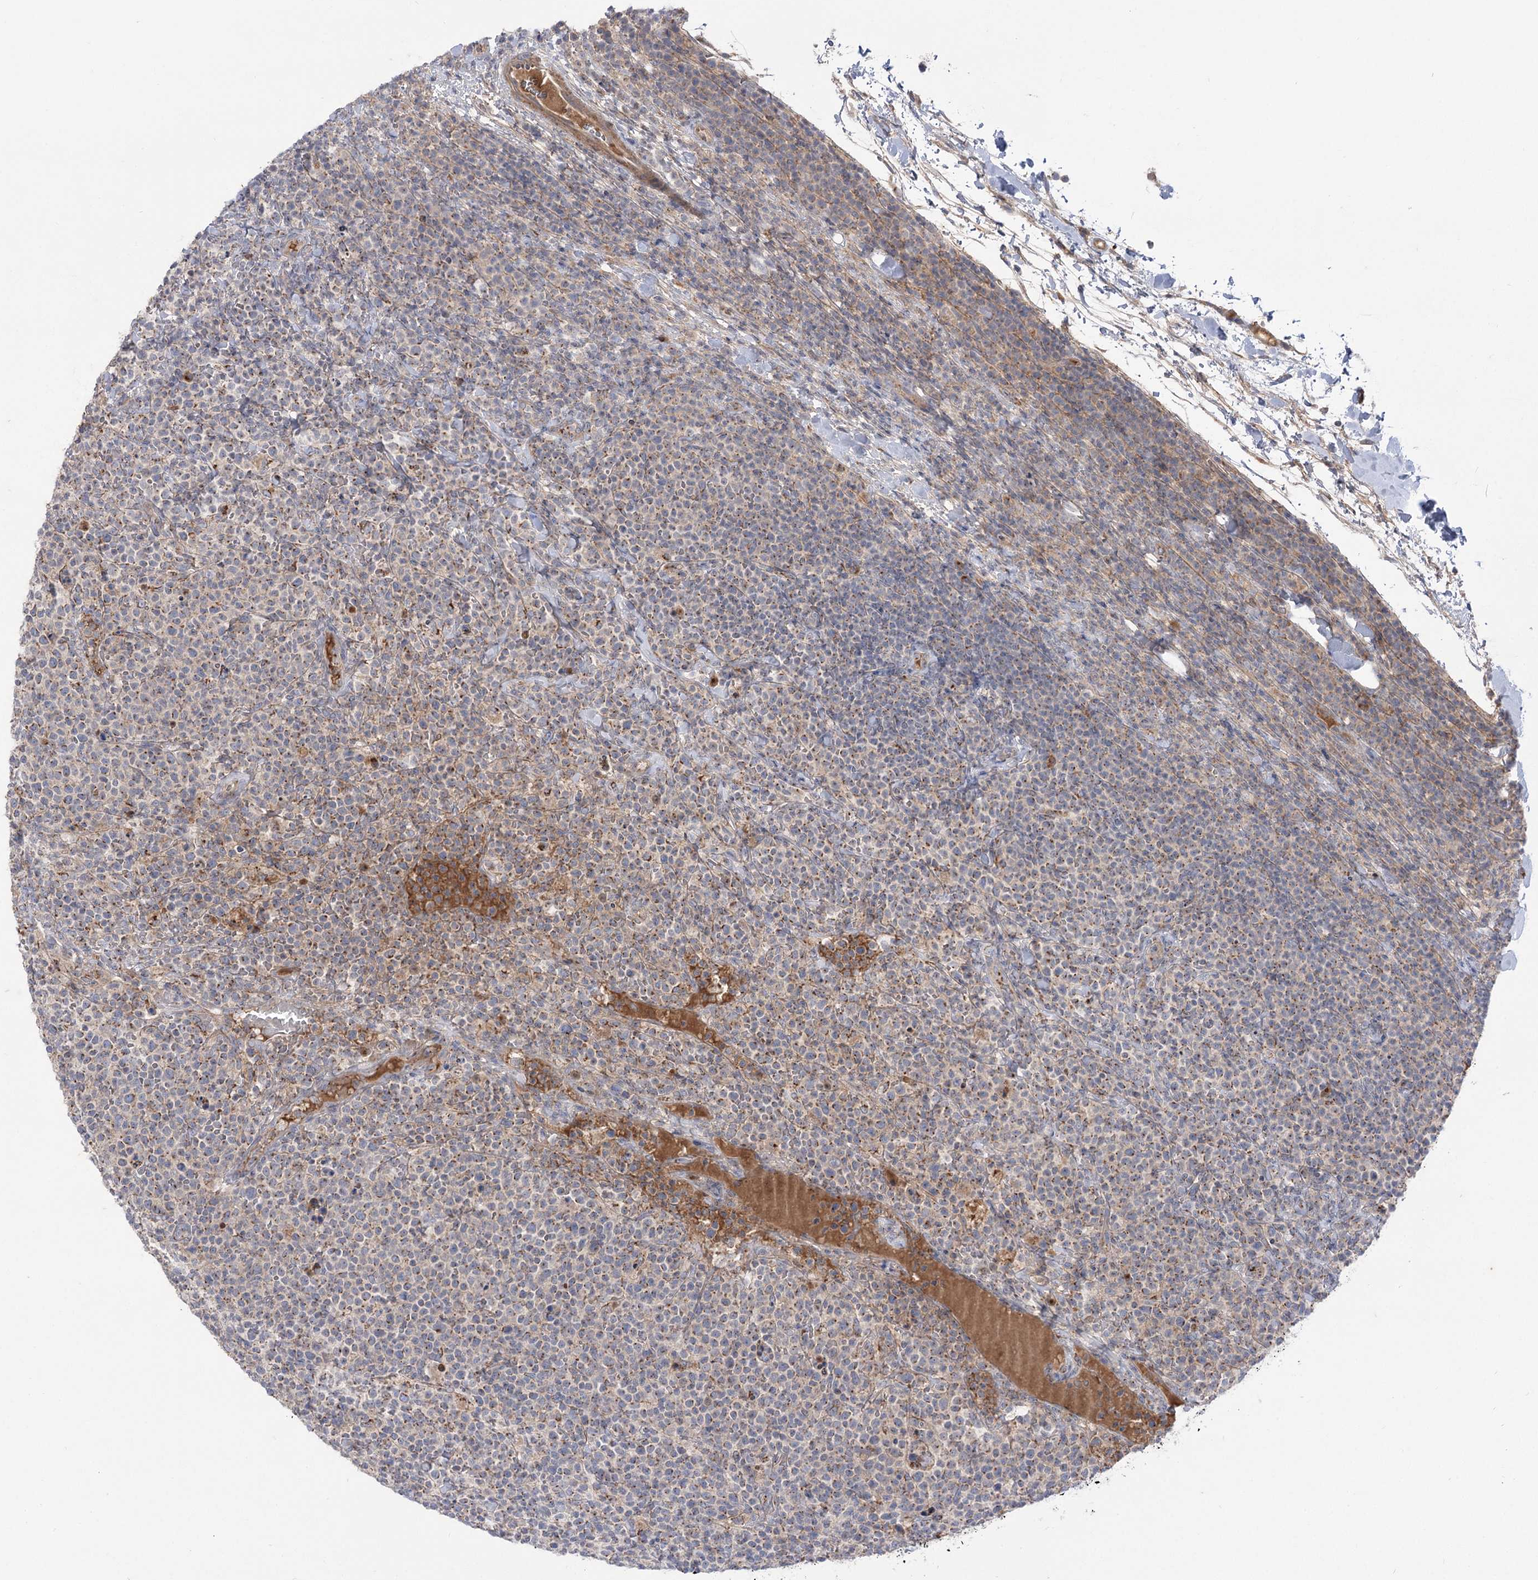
{"staining": {"intensity": "moderate", "quantity": "25%-75%", "location": "cytoplasmic/membranous"}, "tissue": "lymphoma", "cell_type": "Tumor cells", "image_type": "cancer", "snomed": [{"axis": "morphology", "description": "Malignant lymphoma, non-Hodgkin's type, High grade"}, {"axis": "topography", "description": "Lymph node"}], "caption": "IHC (DAB (3,3'-diaminobenzidine)) staining of lymphoma displays moderate cytoplasmic/membranous protein staining in about 25%-75% of tumor cells.", "gene": "GBF1", "patient": {"sex": "male", "age": 61}}